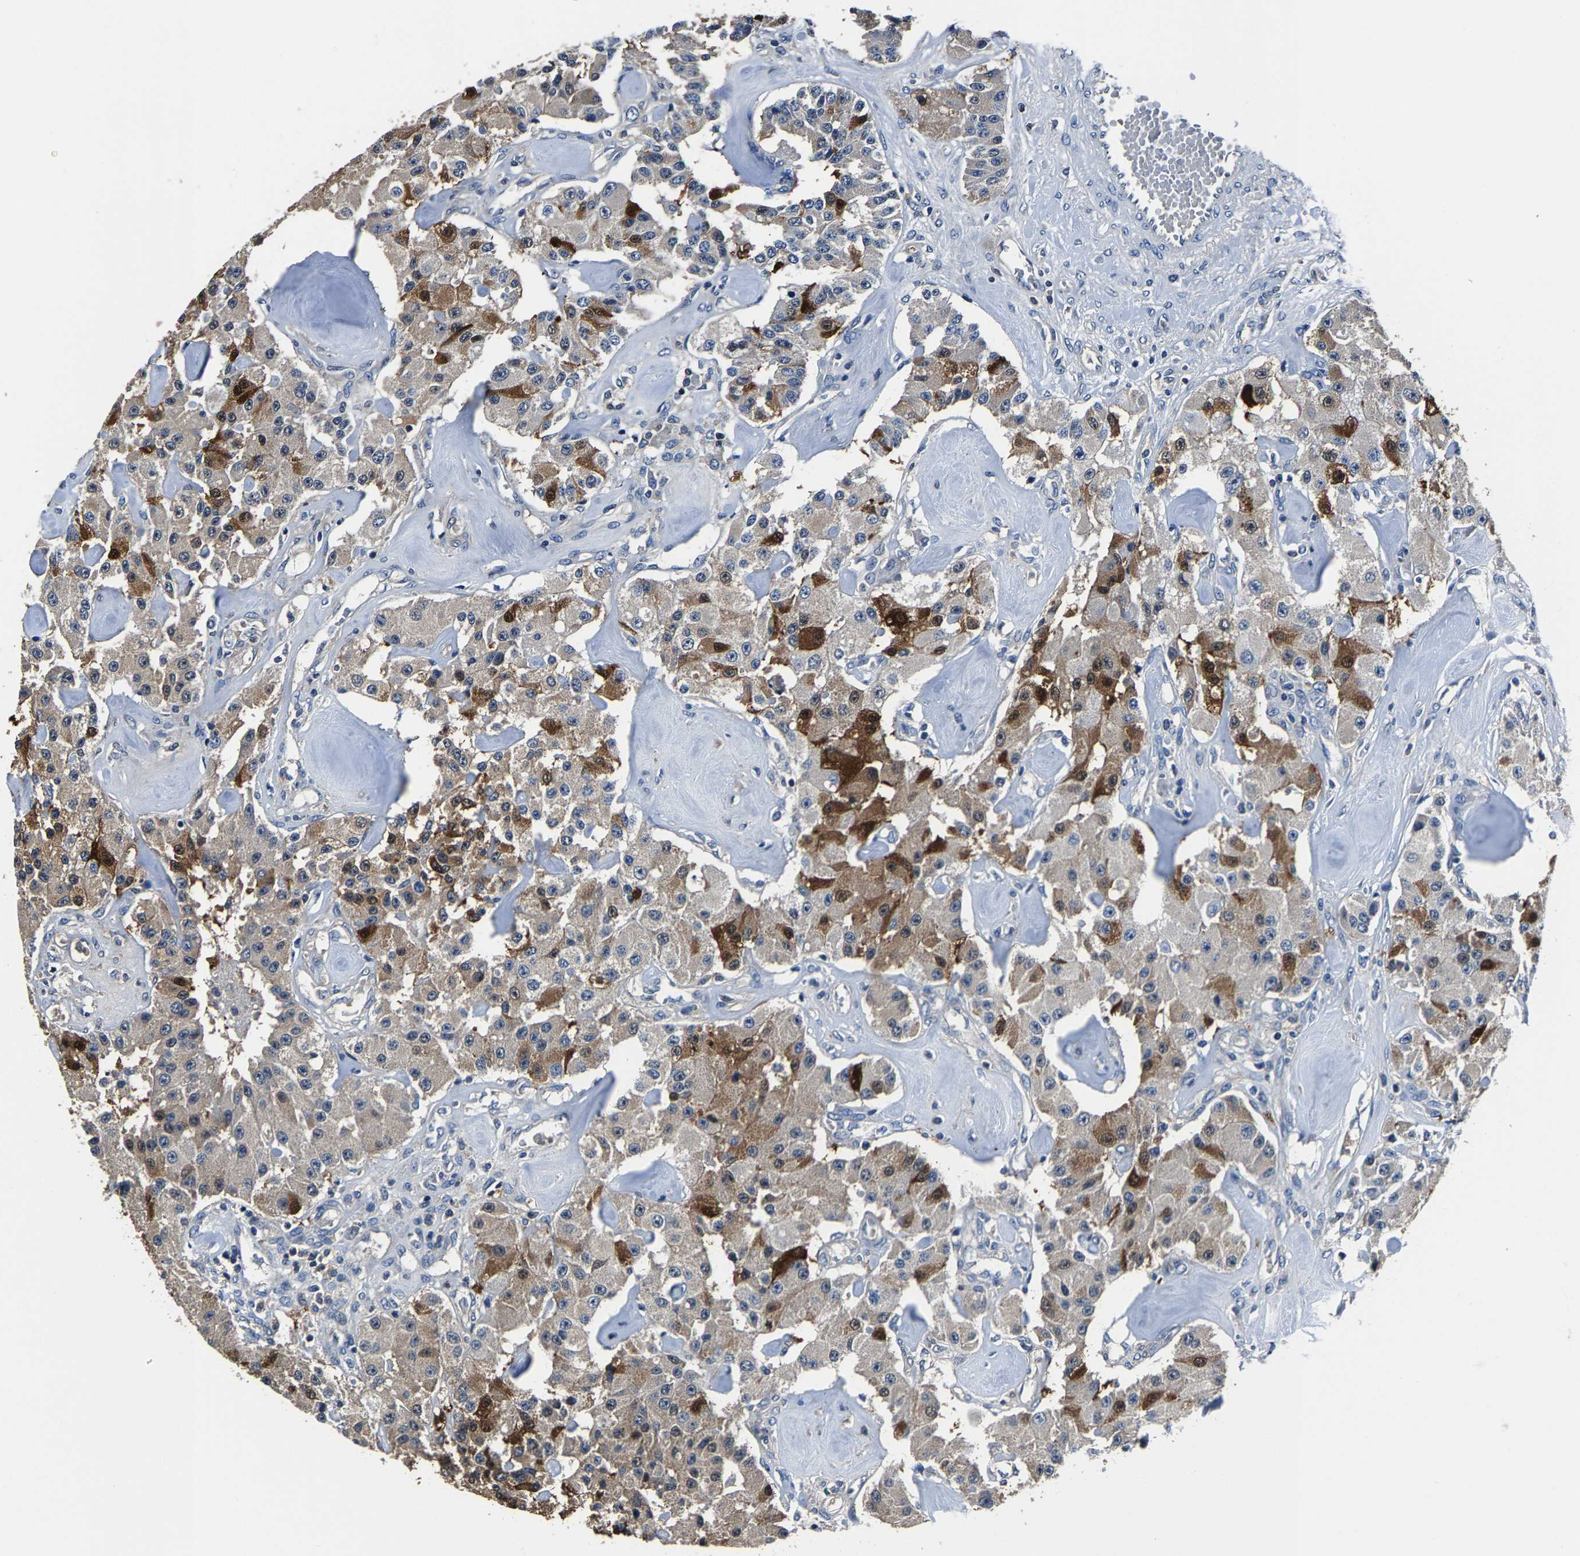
{"staining": {"intensity": "moderate", "quantity": "25%-75%", "location": "cytoplasmic/membranous"}, "tissue": "carcinoid", "cell_type": "Tumor cells", "image_type": "cancer", "snomed": [{"axis": "morphology", "description": "Carcinoid, malignant, NOS"}, {"axis": "topography", "description": "Pancreas"}], "caption": "The photomicrograph demonstrates a brown stain indicating the presence of a protein in the cytoplasmic/membranous of tumor cells in carcinoid. (DAB IHC, brown staining for protein, blue staining for nuclei).", "gene": "ALDOB", "patient": {"sex": "male", "age": 41}}